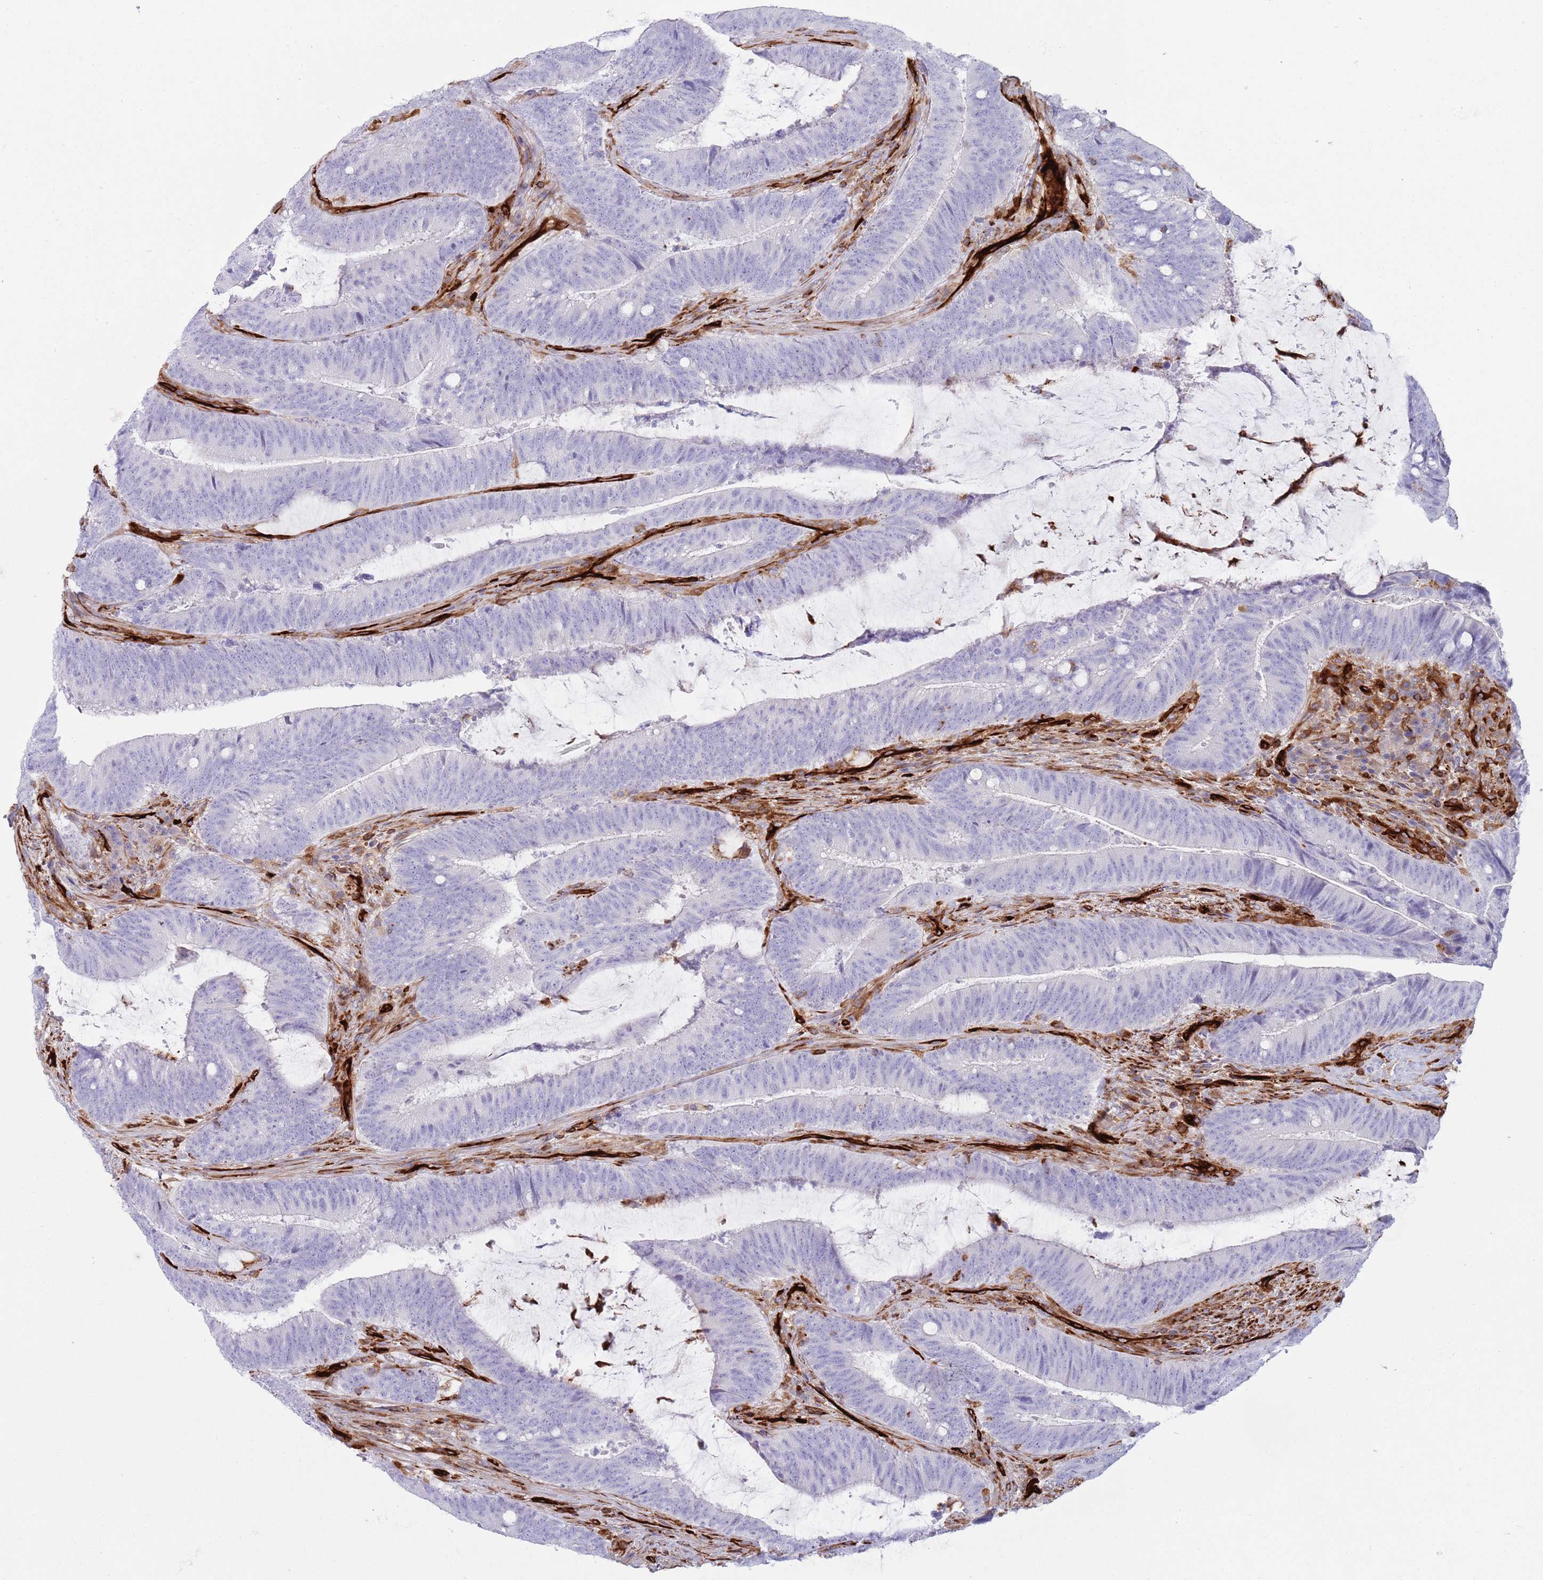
{"staining": {"intensity": "negative", "quantity": "none", "location": "none"}, "tissue": "colorectal cancer", "cell_type": "Tumor cells", "image_type": "cancer", "snomed": [{"axis": "morphology", "description": "Adenocarcinoma, NOS"}, {"axis": "topography", "description": "Colon"}], "caption": "This is an immunohistochemistry (IHC) micrograph of colorectal cancer (adenocarcinoma). There is no expression in tumor cells.", "gene": "KBTBD7", "patient": {"sex": "female", "age": 43}}